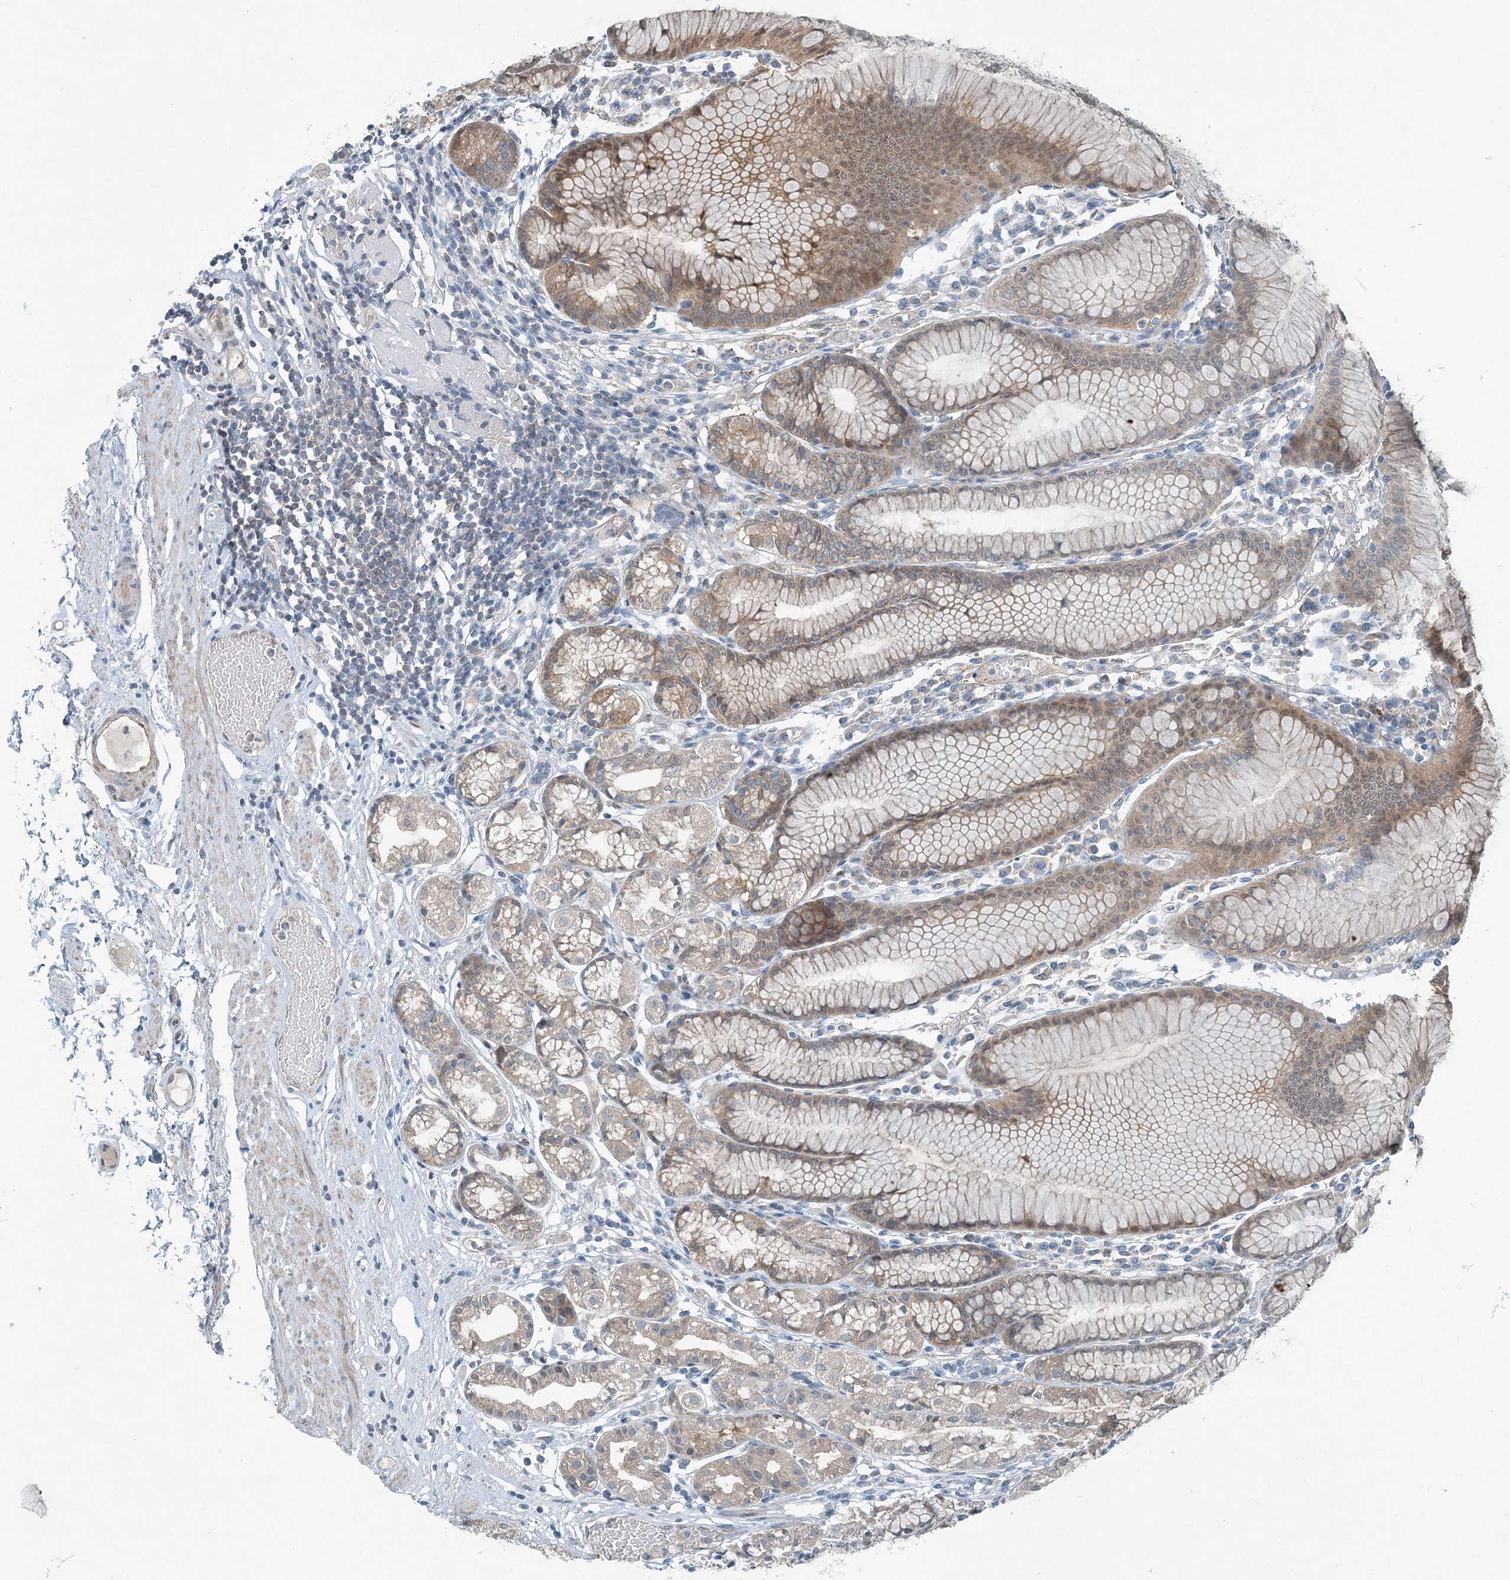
{"staining": {"intensity": "moderate", "quantity": "25%-75%", "location": "cytoplasmic/membranous"}, "tissue": "stomach", "cell_type": "Glandular cells", "image_type": "normal", "snomed": [{"axis": "morphology", "description": "Normal tissue, NOS"}, {"axis": "topography", "description": "Stomach"}], "caption": "Brown immunohistochemical staining in normal human stomach exhibits moderate cytoplasmic/membranous staining in approximately 25%-75% of glandular cells.", "gene": "ARMH1", "patient": {"sex": "female", "age": 57}}